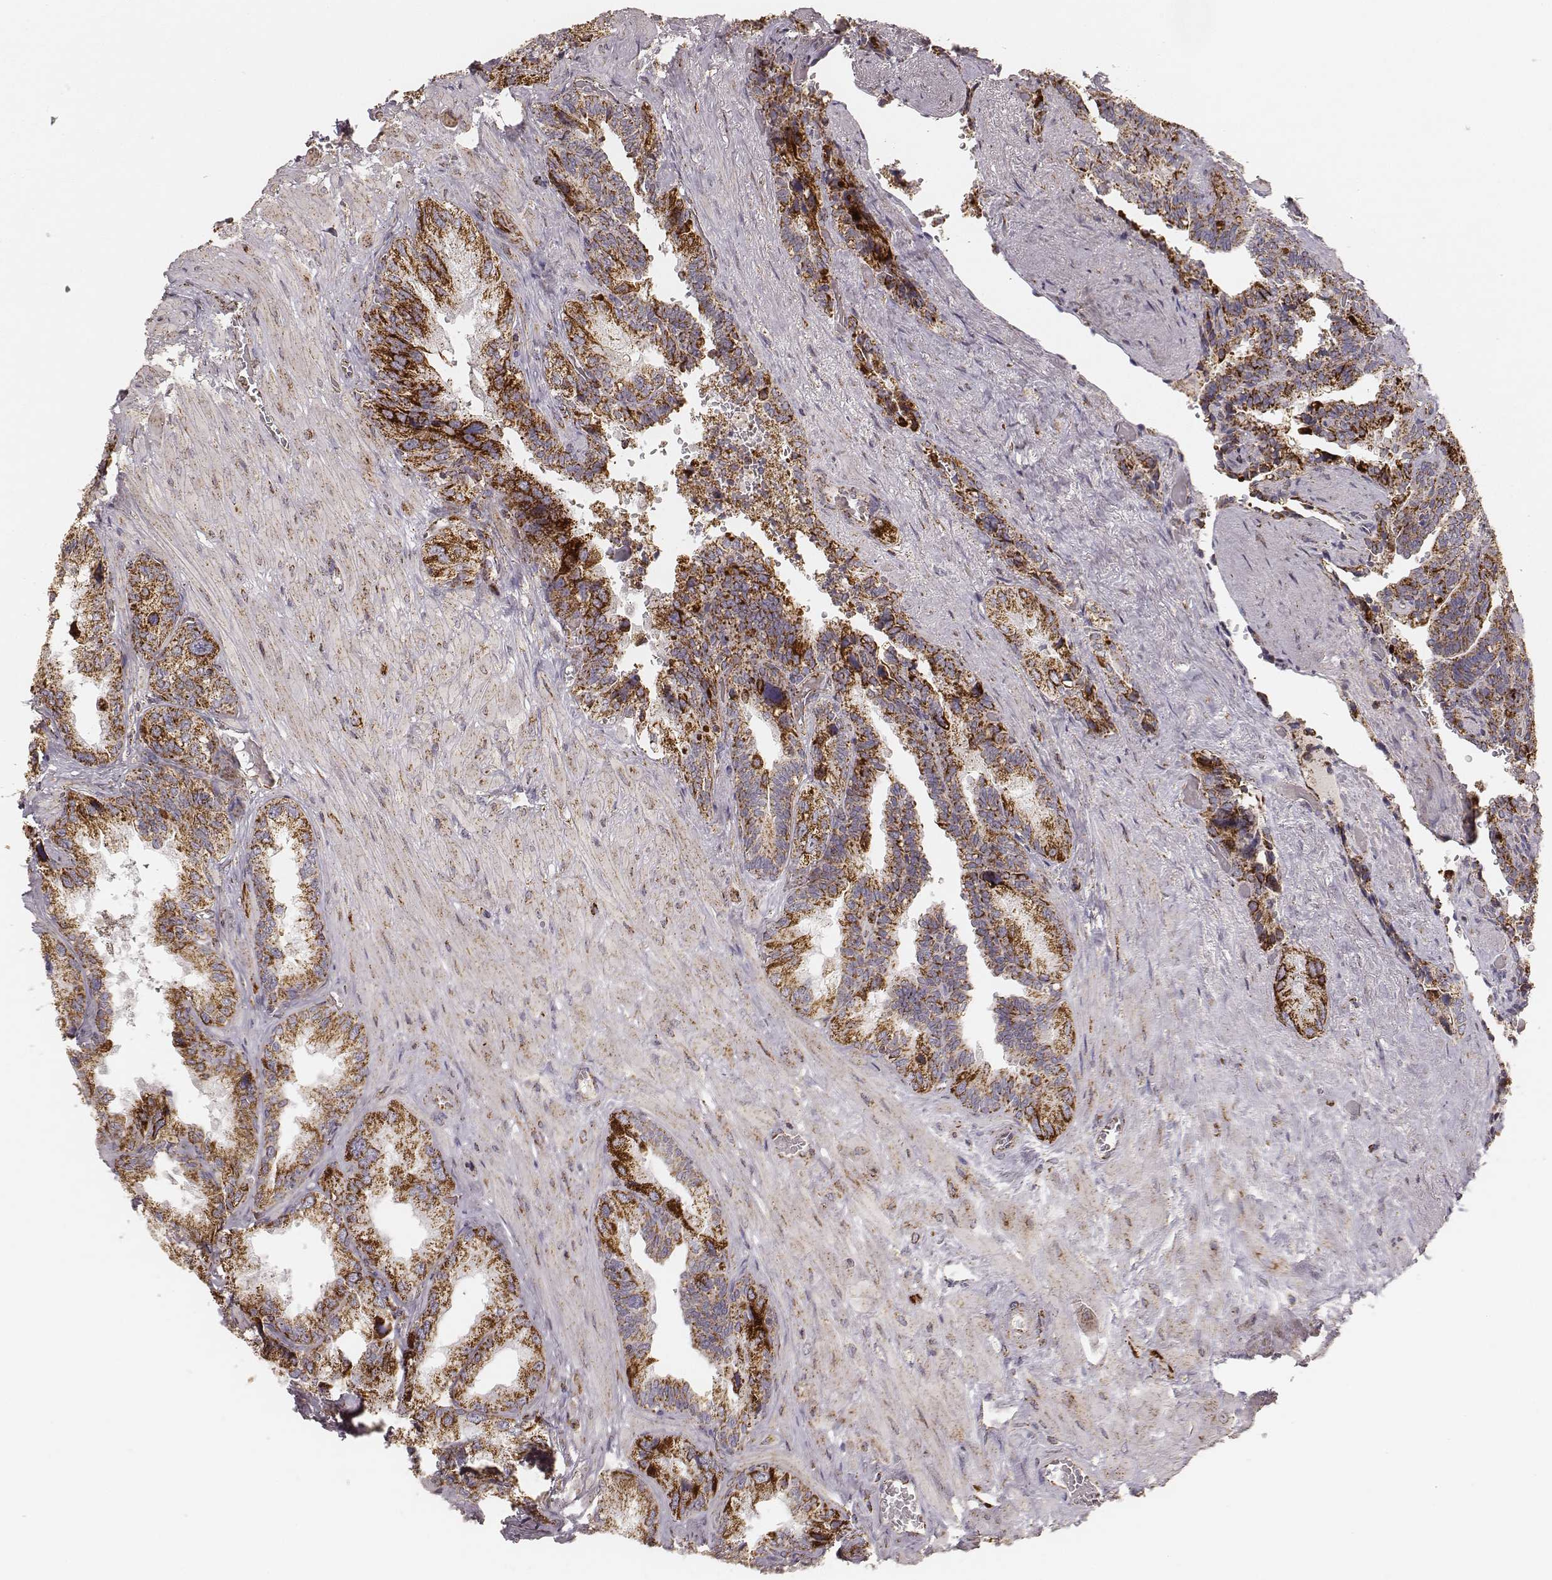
{"staining": {"intensity": "strong", "quantity": ">75%", "location": "cytoplasmic/membranous"}, "tissue": "seminal vesicle", "cell_type": "Glandular cells", "image_type": "normal", "snomed": [{"axis": "morphology", "description": "Normal tissue, NOS"}, {"axis": "topography", "description": "Seminal veicle"}], "caption": "Seminal vesicle stained with DAB immunohistochemistry (IHC) reveals high levels of strong cytoplasmic/membranous staining in about >75% of glandular cells.", "gene": "CS", "patient": {"sex": "male", "age": 69}}